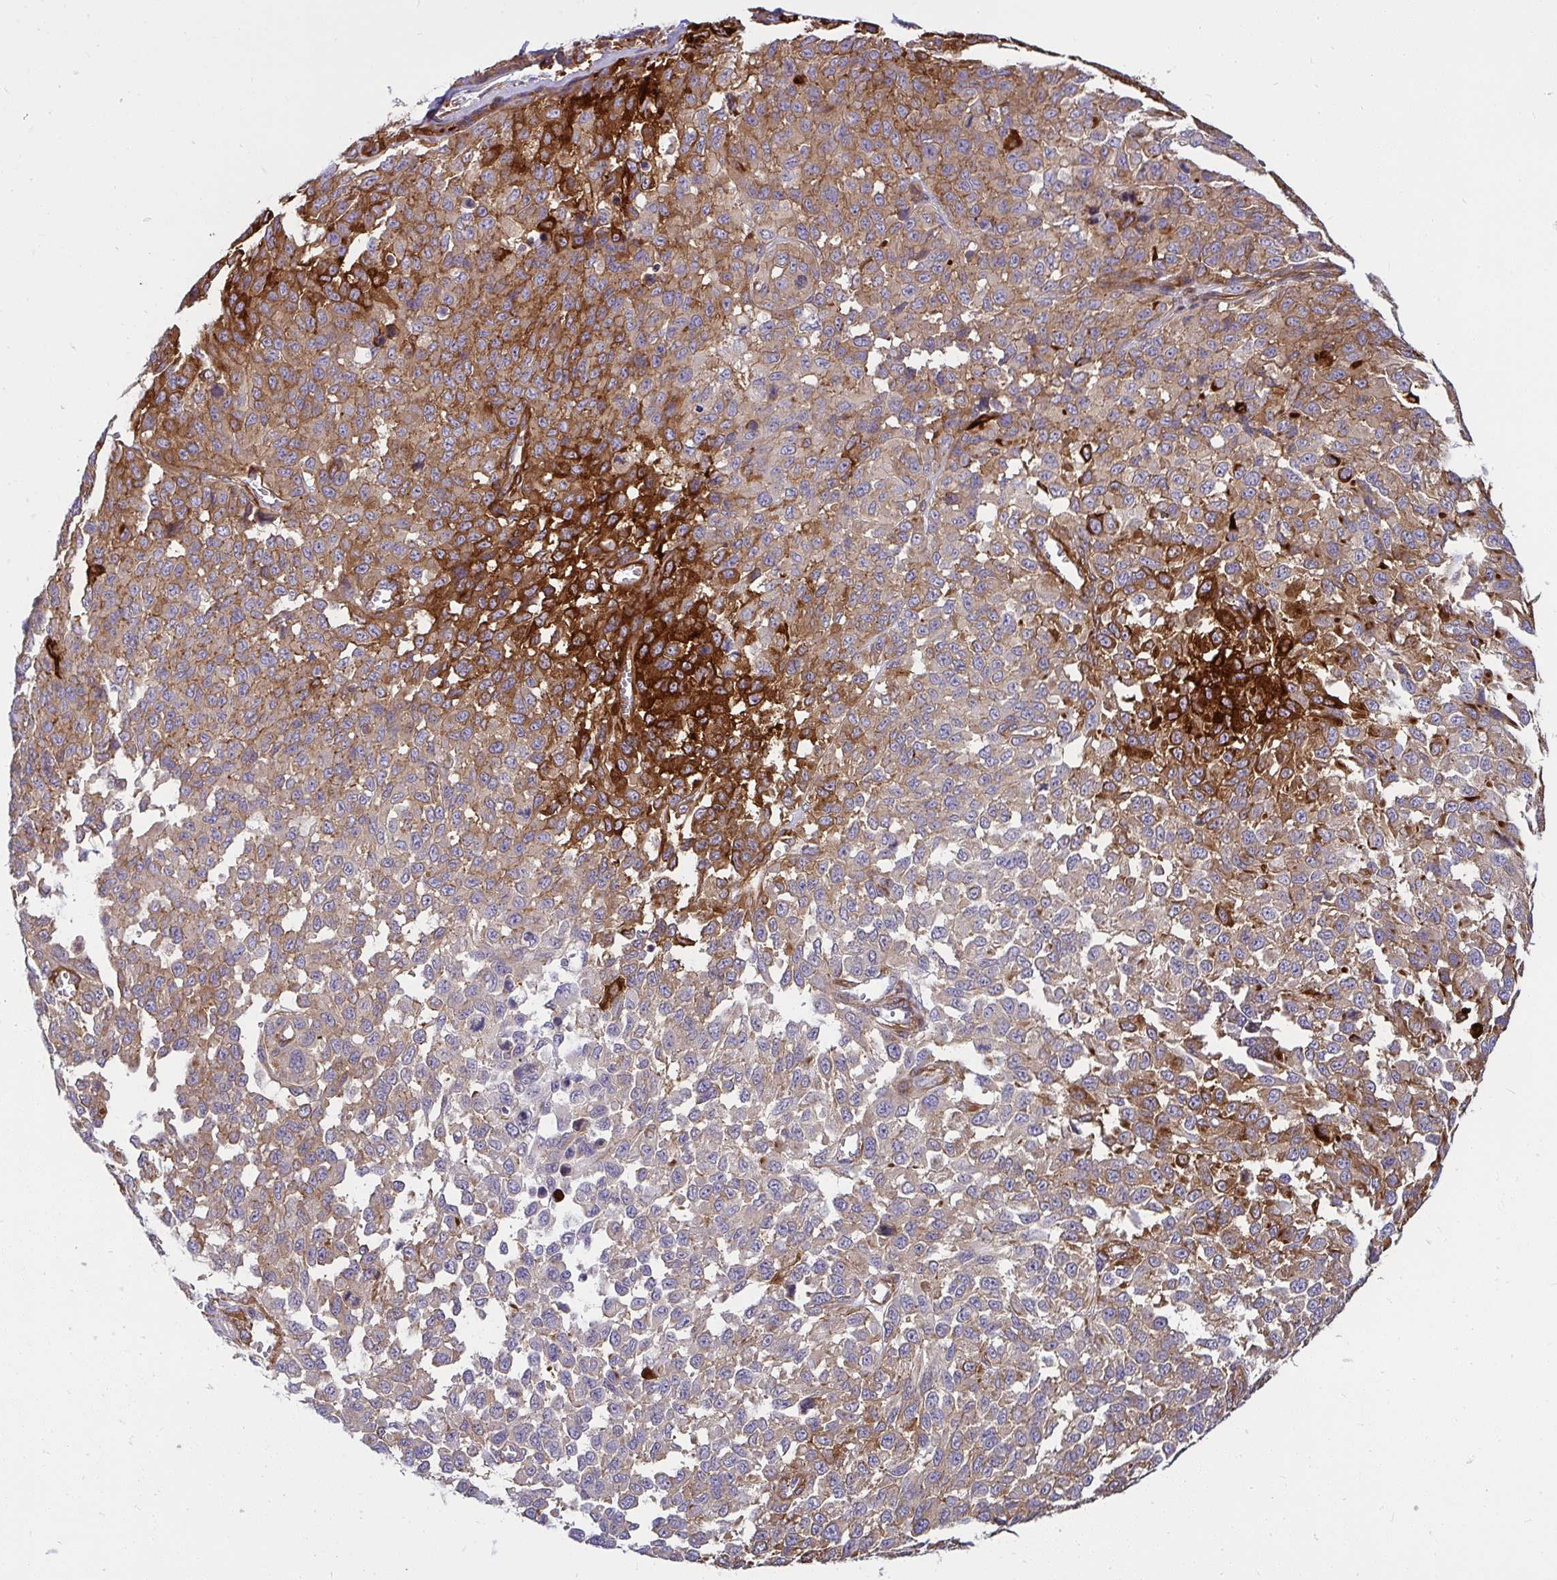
{"staining": {"intensity": "strong", "quantity": "25%-75%", "location": "cytoplasmic/membranous"}, "tissue": "melanoma", "cell_type": "Tumor cells", "image_type": "cancer", "snomed": [{"axis": "morphology", "description": "Malignant melanoma, NOS"}, {"axis": "topography", "description": "Skin"}], "caption": "This photomicrograph reveals immunohistochemistry staining of malignant melanoma, with high strong cytoplasmic/membranous staining in approximately 25%-75% of tumor cells.", "gene": "IFIT3", "patient": {"sex": "male", "age": 62}}